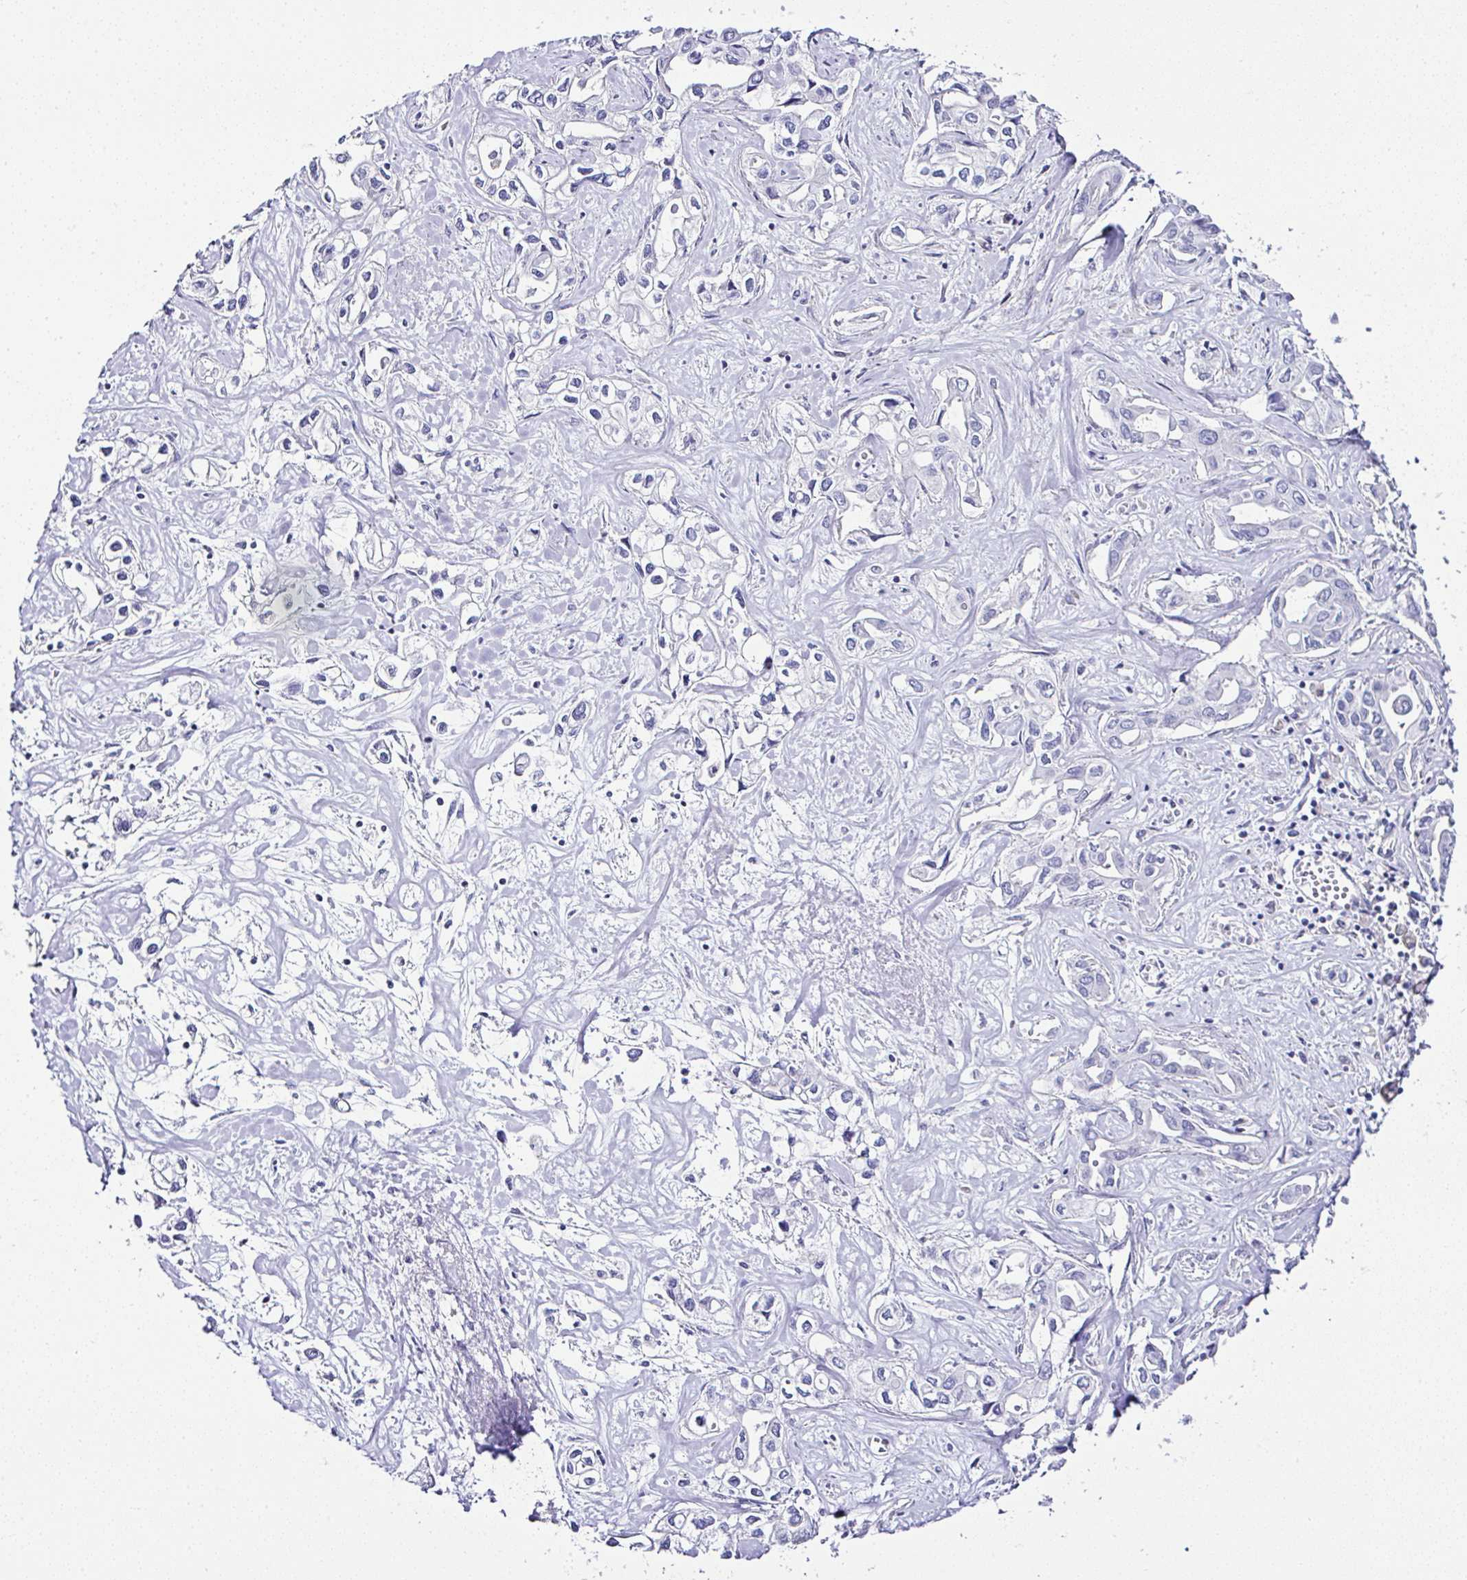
{"staining": {"intensity": "negative", "quantity": "none", "location": "none"}, "tissue": "liver cancer", "cell_type": "Tumor cells", "image_type": "cancer", "snomed": [{"axis": "morphology", "description": "Cholangiocarcinoma"}, {"axis": "topography", "description": "Liver"}], "caption": "Liver cancer (cholangiocarcinoma) was stained to show a protein in brown. There is no significant expression in tumor cells.", "gene": "OR4P4", "patient": {"sex": "female", "age": 64}}